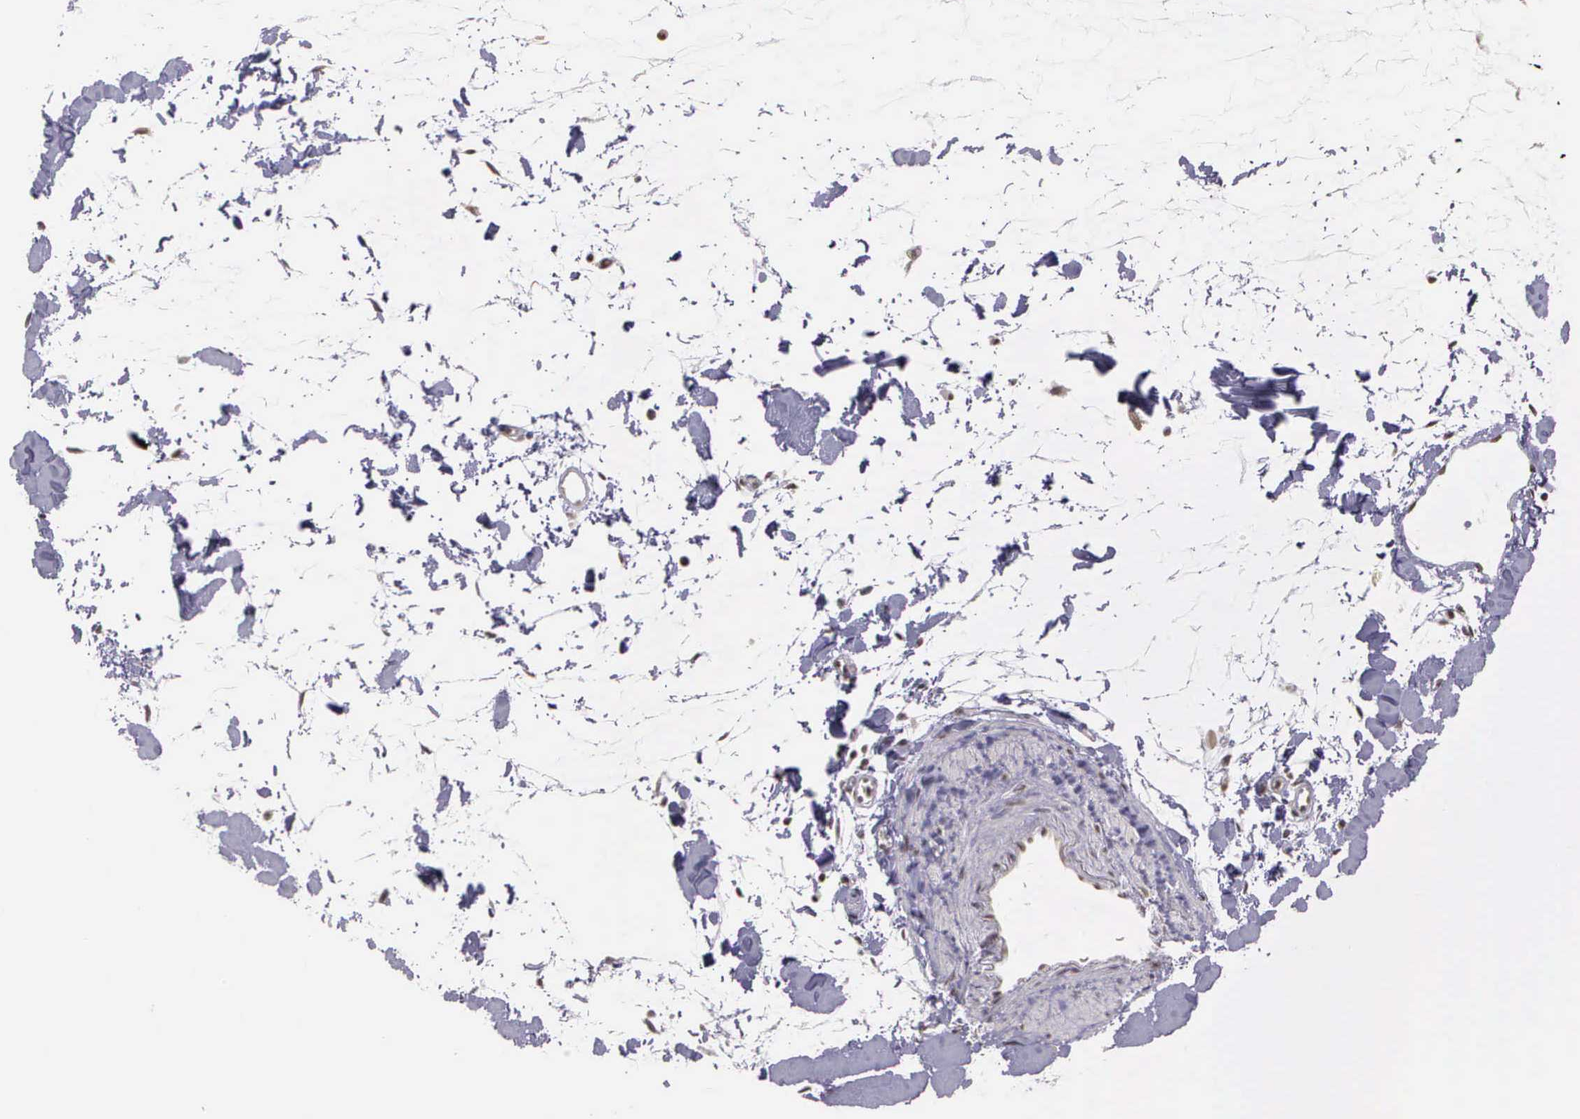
{"staining": {"intensity": "negative", "quantity": "none", "location": "none"}, "tissue": "small intestine", "cell_type": "Glandular cells", "image_type": "normal", "snomed": [{"axis": "morphology", "description": "Normal tissue, NOS"}, {"axis": "topography", "description": "Small intestine"}], "caption": "Small intestine was stained to show a protein in brown. There is no significant positivity in glandular cells. (DAB IHC with hematoxylin counter stain).", "gene": "ARMCX5", "patient": {"sex": "female", "age": 37}}